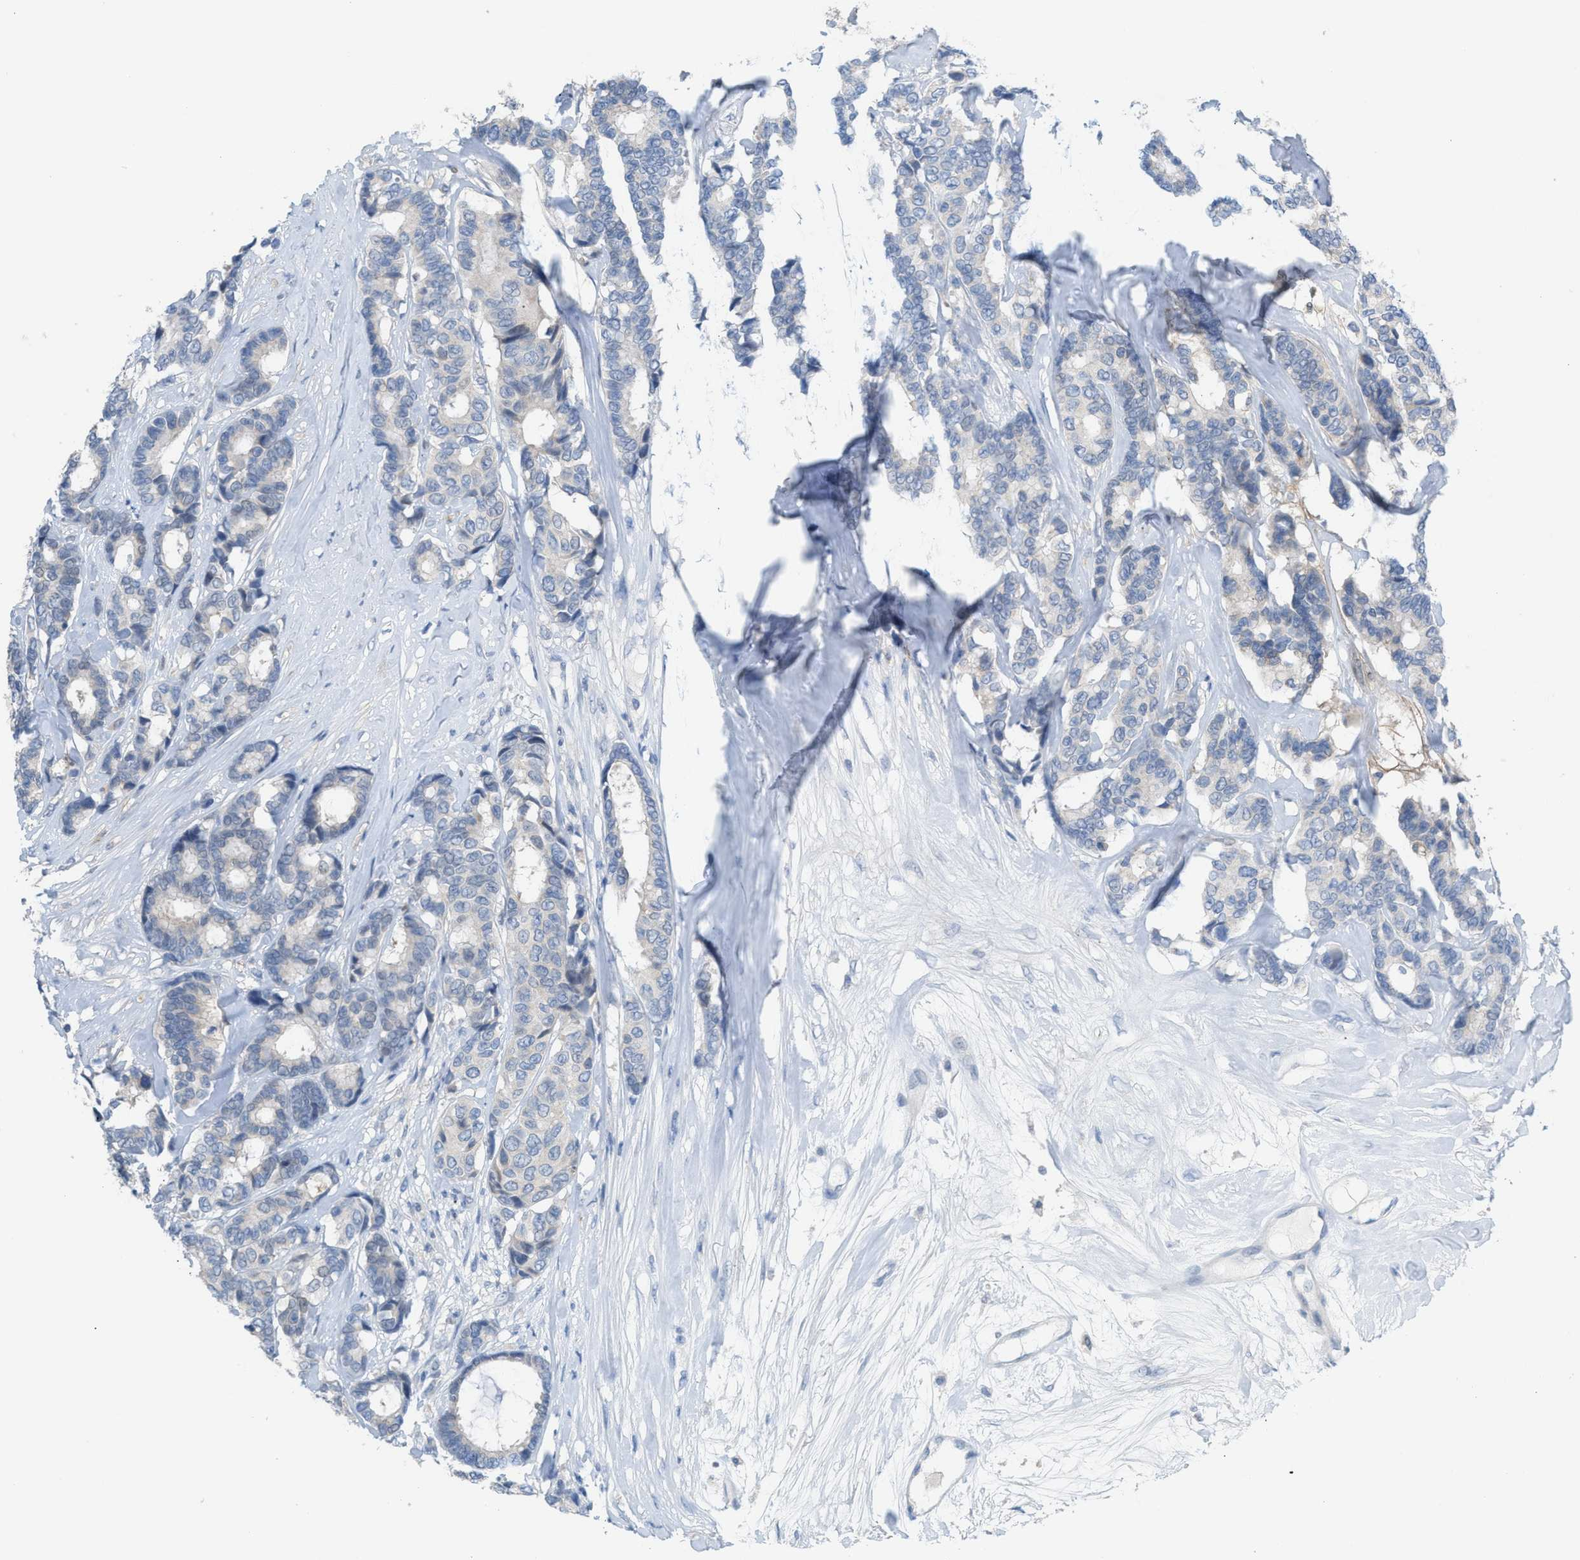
{"staining": {"intensity": "negative", "quantity": "none", "location": "none"}, "tissue": "breast cancer", "cell_type": "Tumor cells", "image_type": "cancer", "snomed": [{"axis": "morphology", "description": "Duct carcinoma"}, {"axis": "topography", "description": "Breast"}], "caption": "Micrograph shows no protein staining in tumor cells of breast cancer (invasive ductal carcinoma) tissue. (IHC, brightfield microscopy, high magnification).", "gene": "PPM1D", "patient": {"sex": "female", "age": 87}}